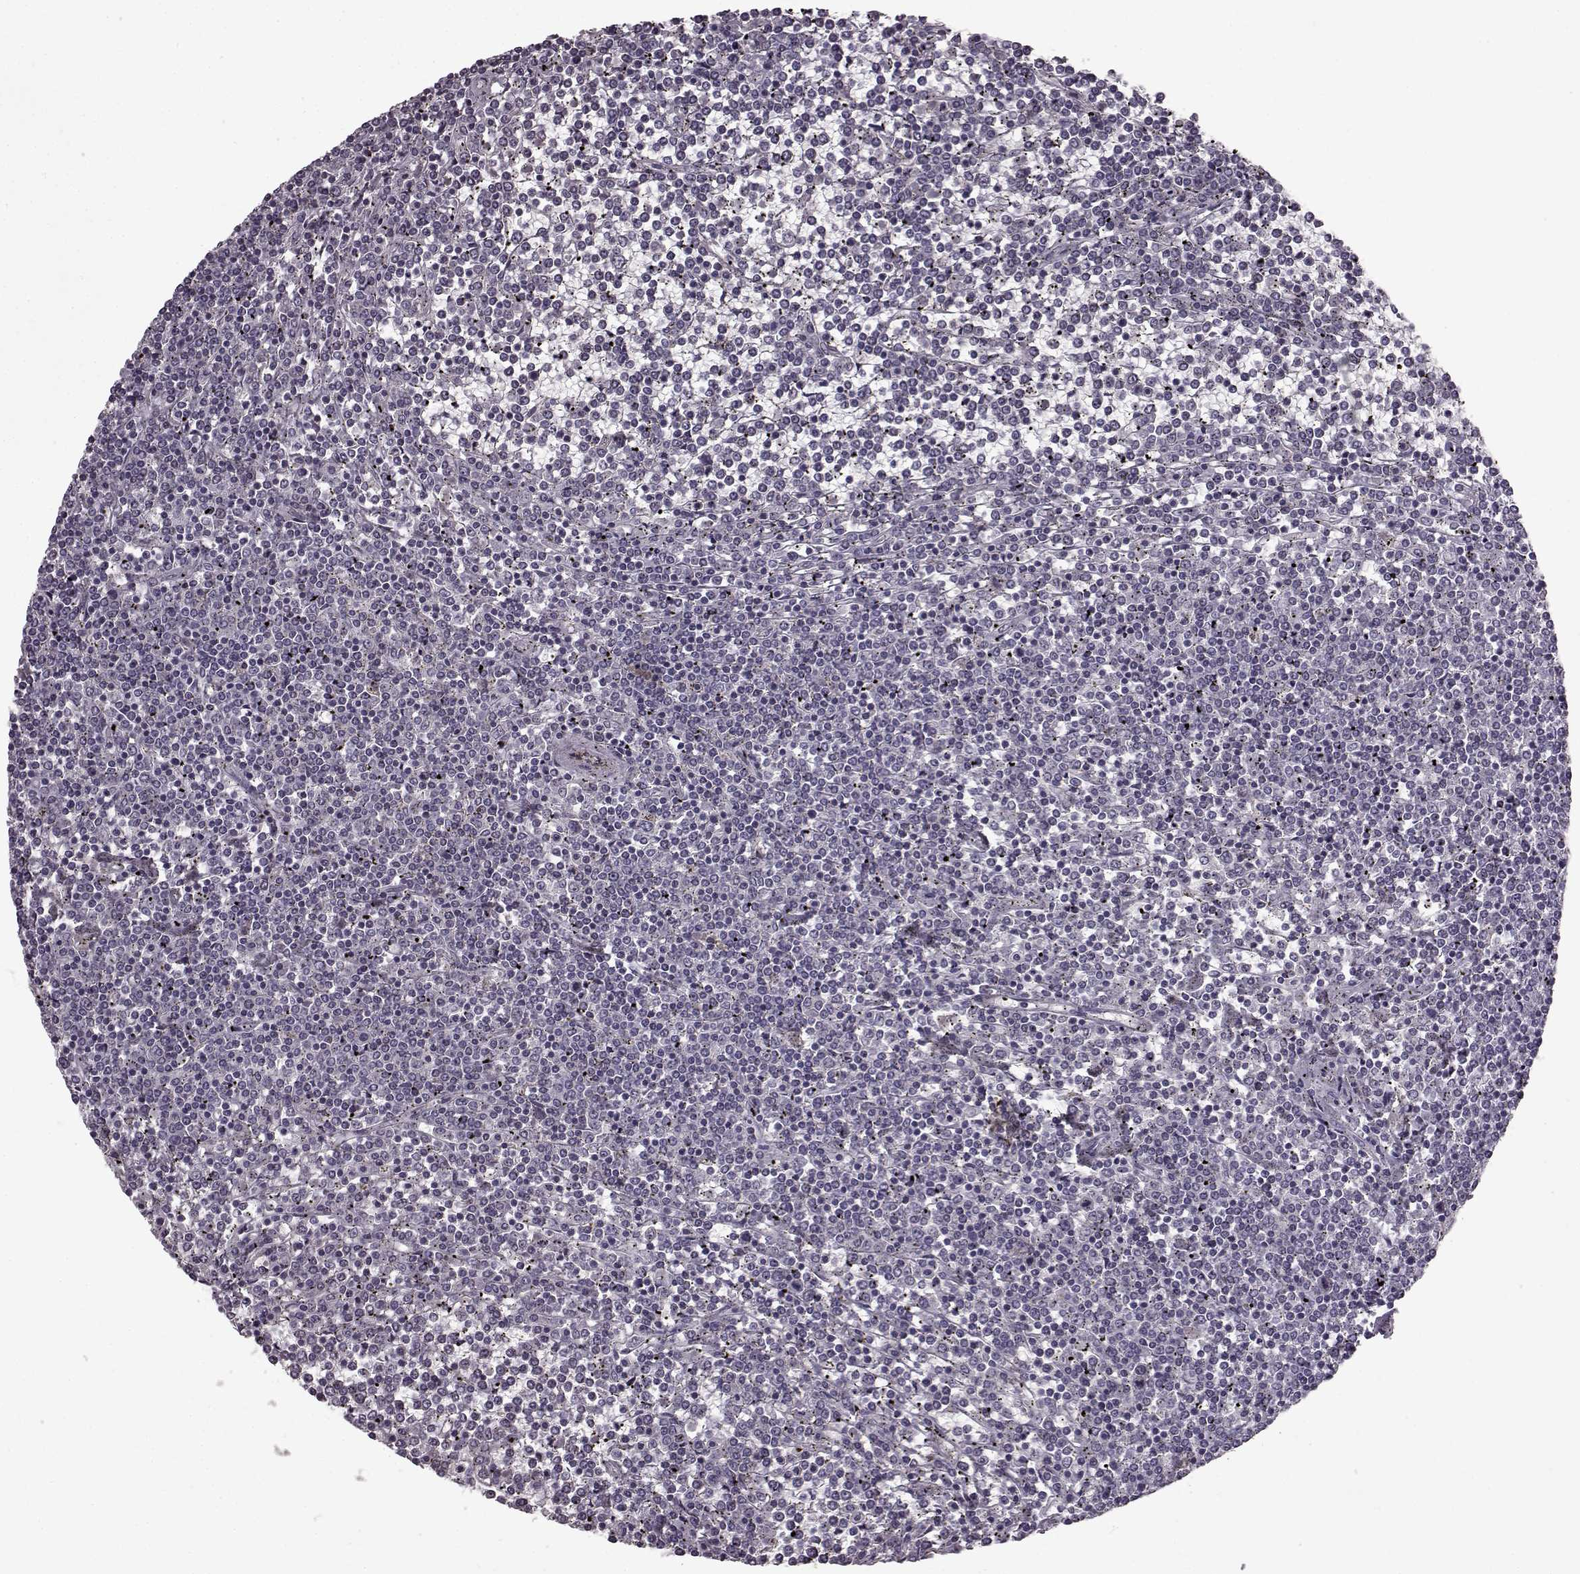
{"staining": {"intensity": "negative", "quantity": "none", "location": "none"}, "tissue": "lymphoma", "cell_type": "Tumor cells", "image_type": "cancer", "snomed": [{"axis": "morphology", "description": "Malignant lymphoma, non-Hodgkin's type, Low grade"}, {"axis": "topography", "description": "Spleen"}], "caption": "IHC of human malignant lymphoma, non-Hodgkin's type (low-grade) displays no staining in tumor cells.", "gene": "LHB", "patient": {"sex": "female", "age": 19}}